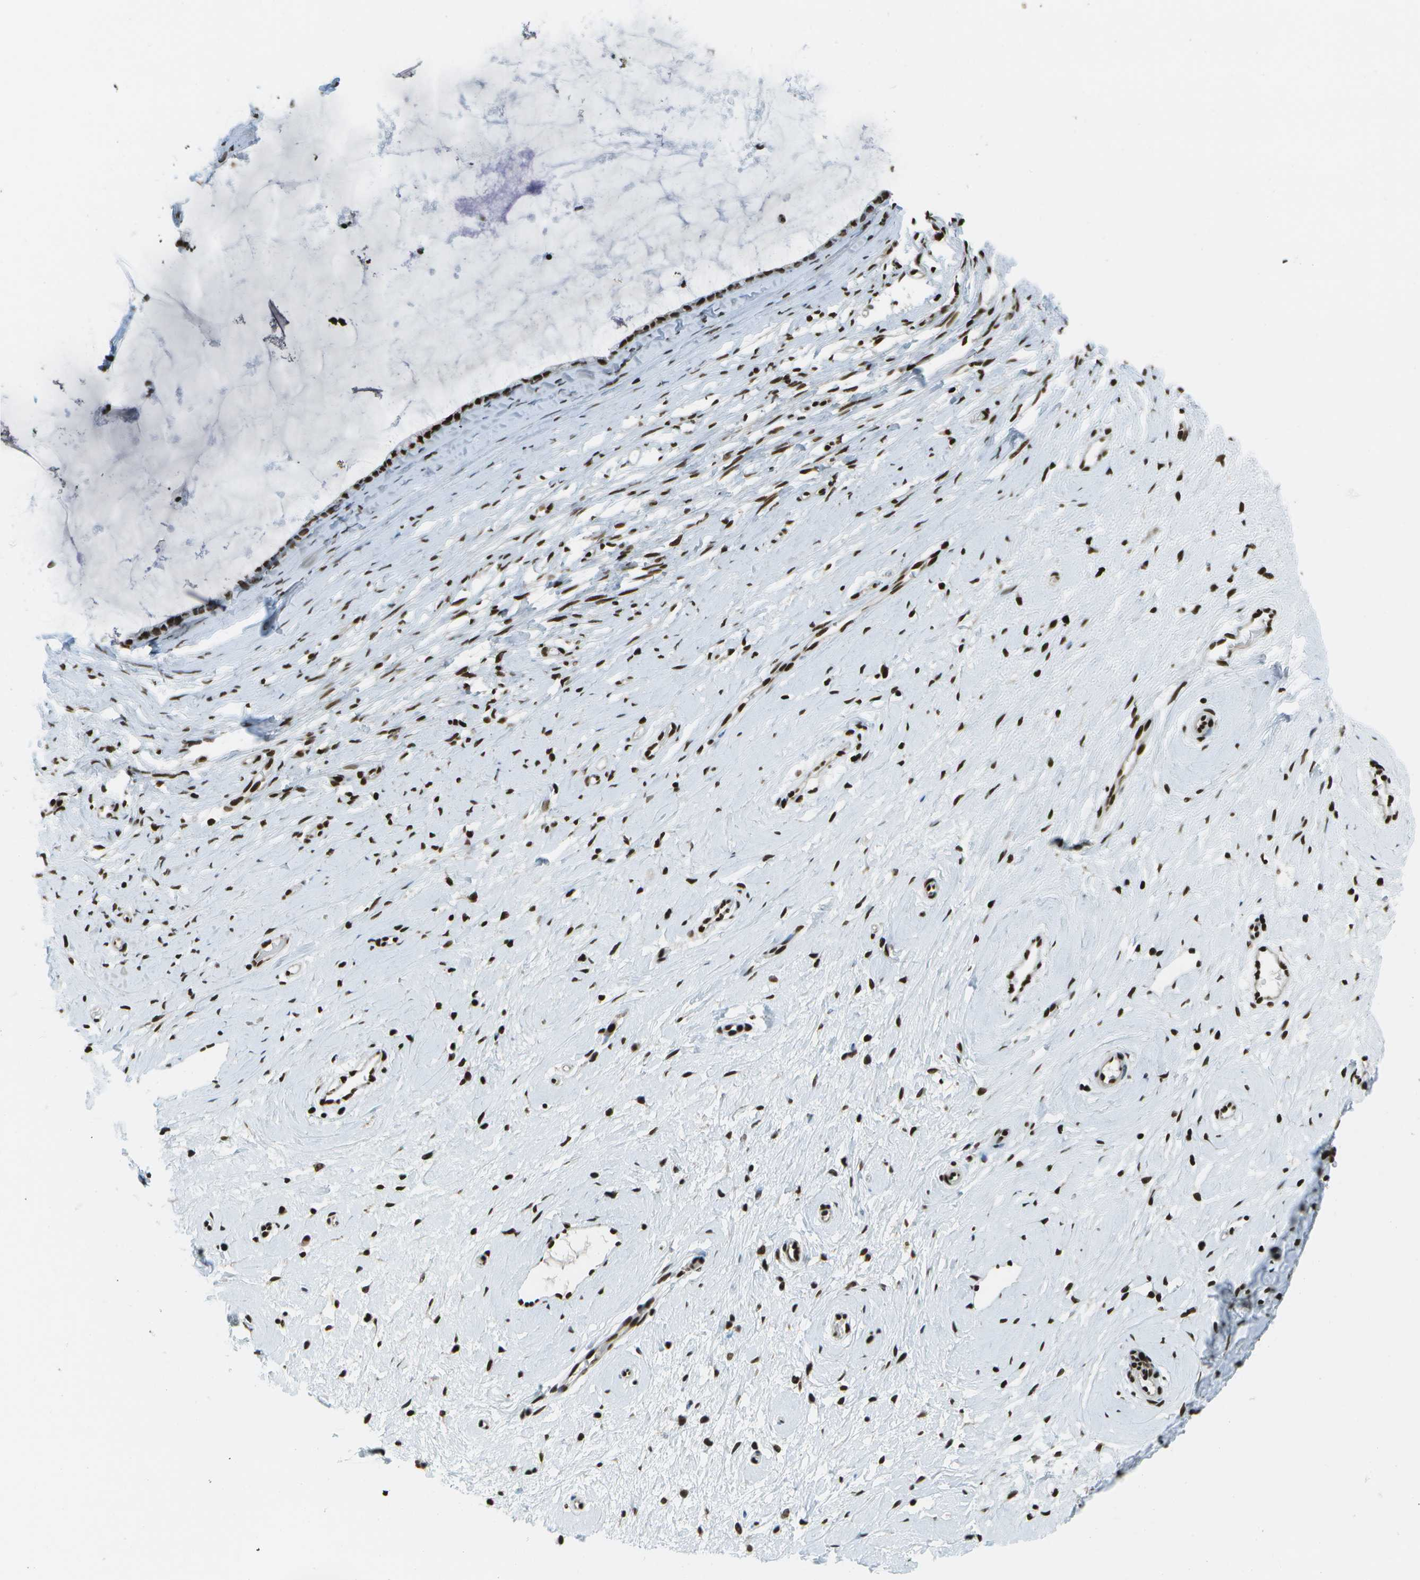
{"staining": {"intensity": "strong", "quantity": ">75%", "location": "nuclear"}, "tissue": "cervix", "cell_type": "Glandular cells", "image_type": "normal", "snomed": [{"axis": "morphology", "description": "Normal tissue, NOS"}, {"axis": "topography", "description": "Cervix"}], "caption": "Immunohistochemical staining of unremarkable human cervix shows strong nuclear protein expression in approximately >75% of glandular cells.", "gene": "GLYR1", "patient": {"sex": "female", "age": 39}}